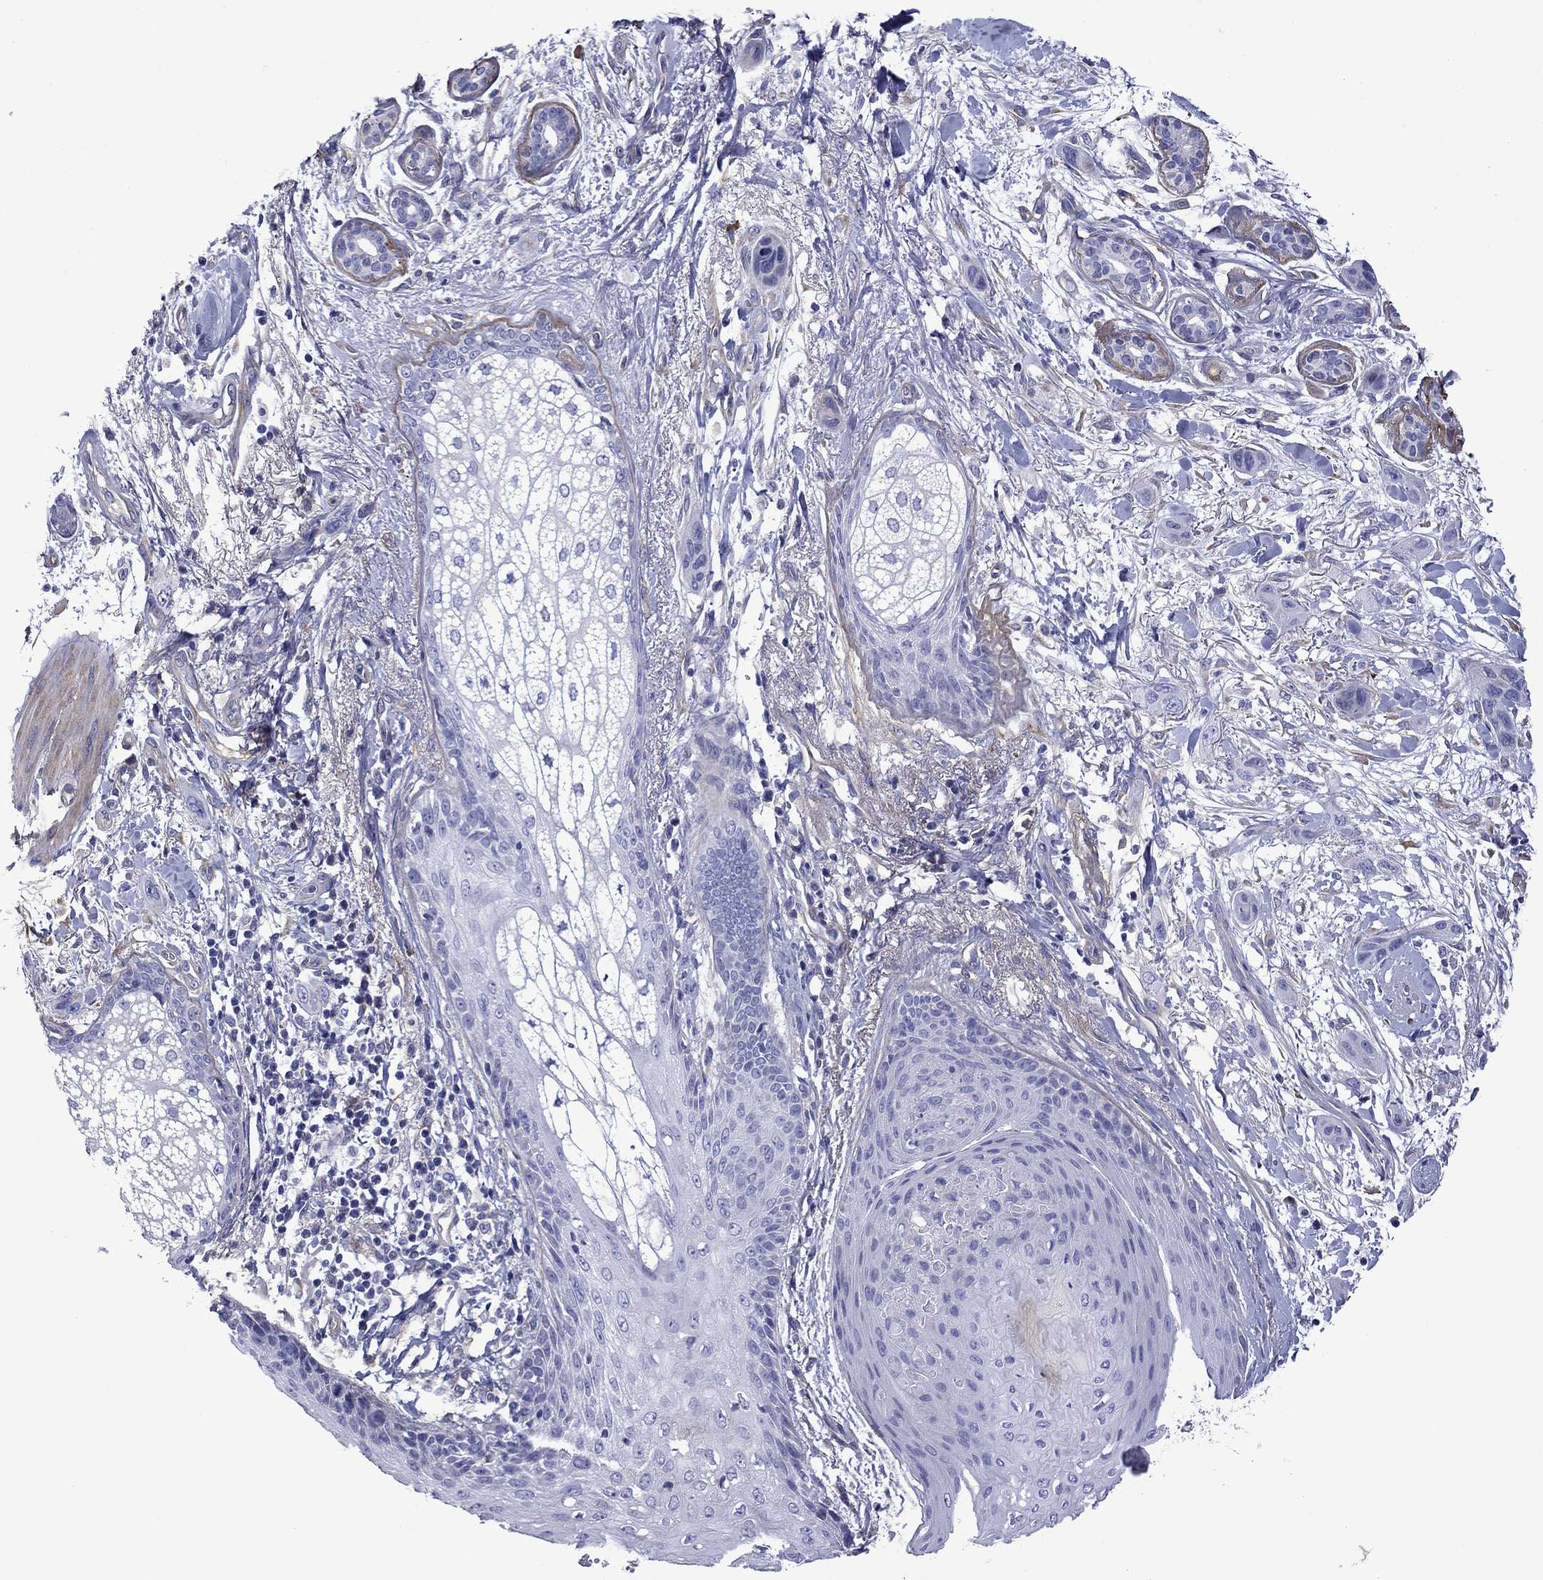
{"staining": {"intensity": "negative", "quantity": "none", "location": "none"}, "tissue": "skin cancer", "cell_type": "Tumor cells", "image_type": "cancer", "snomed": [{"axis": "morphology", "description": "Squamous cell carcinoma, NOS"}, {"axis": "topography", "description": "Skin"}], "caption": "DAB (3,3'-diaminobenzidine) immunohistochemical staining of human skin squamous cell carcinoma reveals no significant expression in tumor cells.", "gene": "HSPG2", "patient": {"sex": "male", "age": 79}}